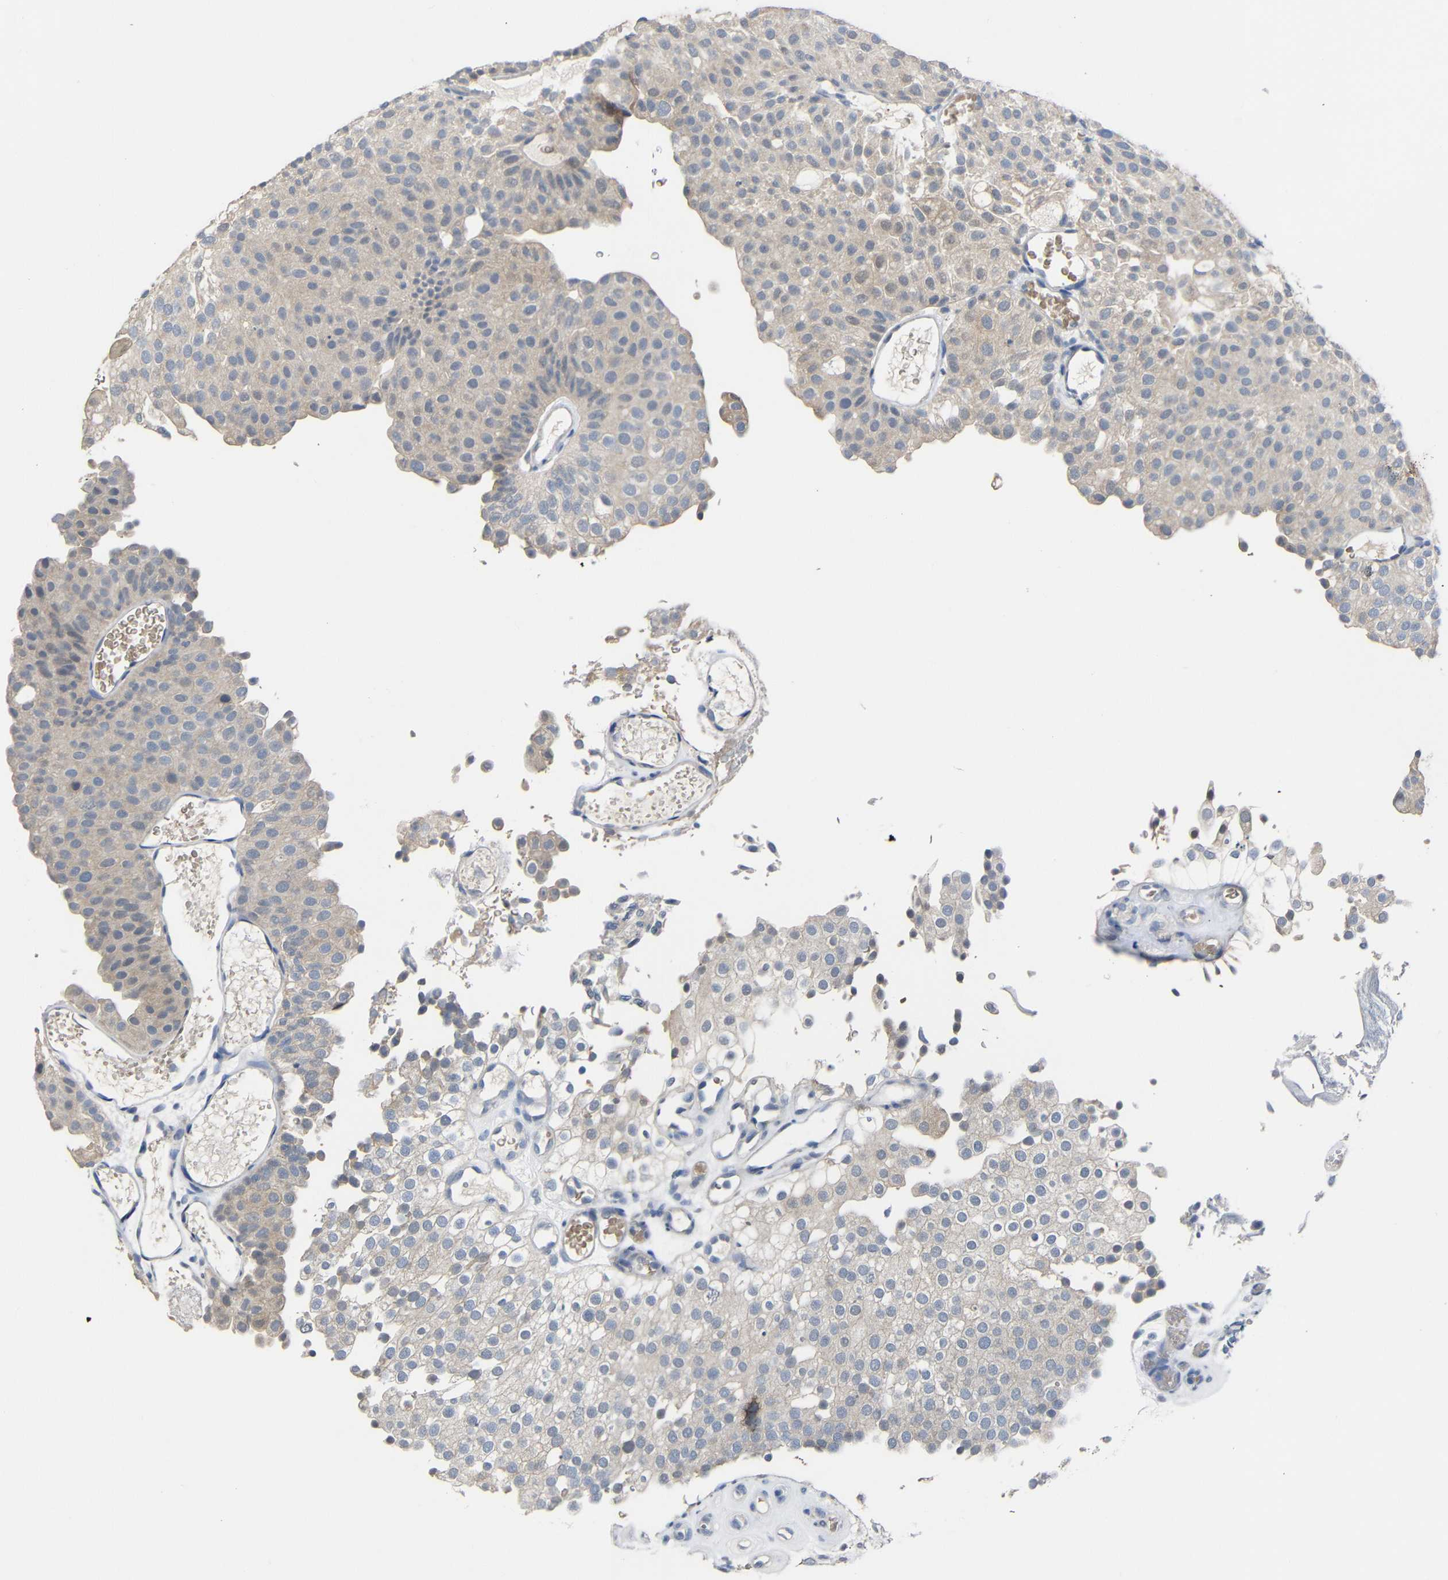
{"staining": {"intensity": "weak", "quantity": ">75%", "location": "cytoplasmic/membranous"}, "tissue": "urothelial cancer", "cell_type": "Tumor cells", "image_type": "cancer", "snomed": [{"axis": "morphology", "description": "Urothelial carcinoma, Low grade"}, {"axis": "topography", "description": "Urinary bladder"}], "caption": "IHC photomicrograph of urothelial cancer stained for a protein (brown), which displays low levels of weak cytoplasmic/membranous expression in about >75% of tumor cells.", "gene": "HNF1A", "patient": {"sex": "male", "age": 78}}